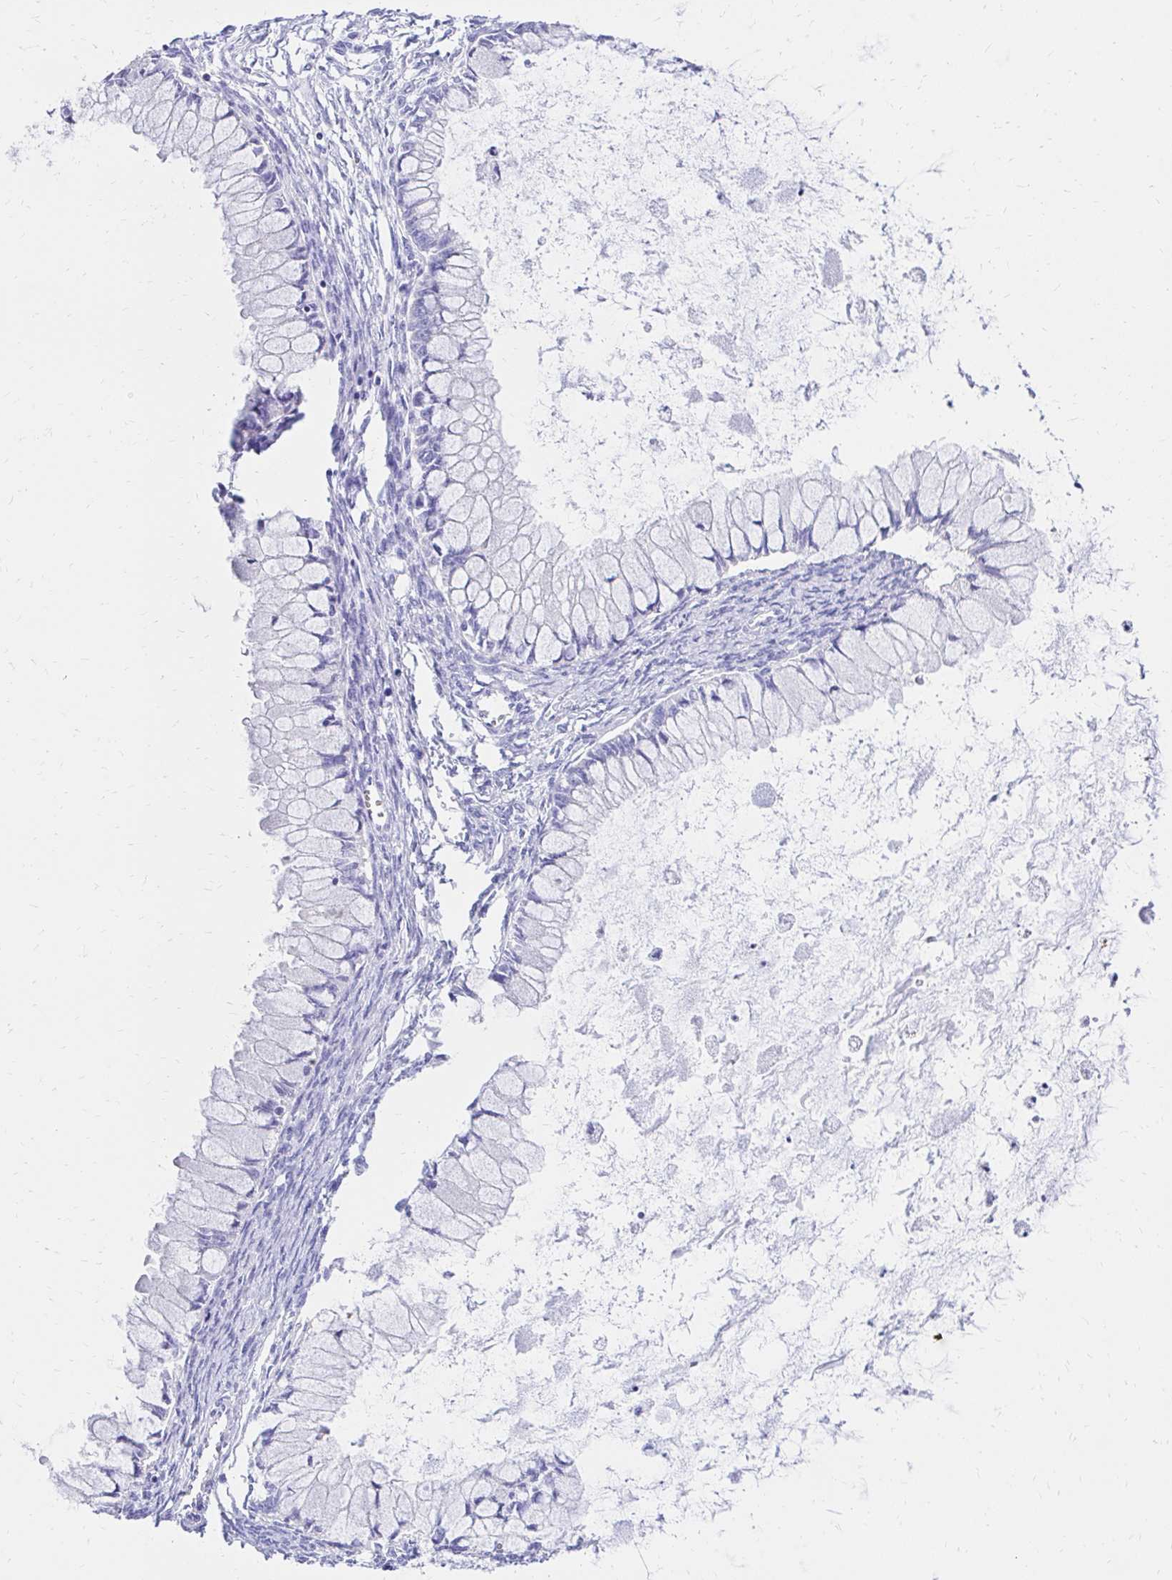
{"staining": {"intensity": "negative", "quantity": "none", "location": "none"}, "tissue": "ovarian cancer", "cell_type": "Tumor cells", "image_type": "cancer", "snomed": [{"axis": "morphology", "description": "Cystadenocarcinoma, mucinous, NOS"}, {"axis": "topography", "description": "Ovary"}], "caption": "DAB immunohistochemical staining of ovarian mucinous cystadenocarcinoma demonstrates no significant positivity in tumor cells. (DAB immunohistochemistry (IHC), high magnification).", "gene": "S100G", "patient": {"sex": "female", "age": 34}}